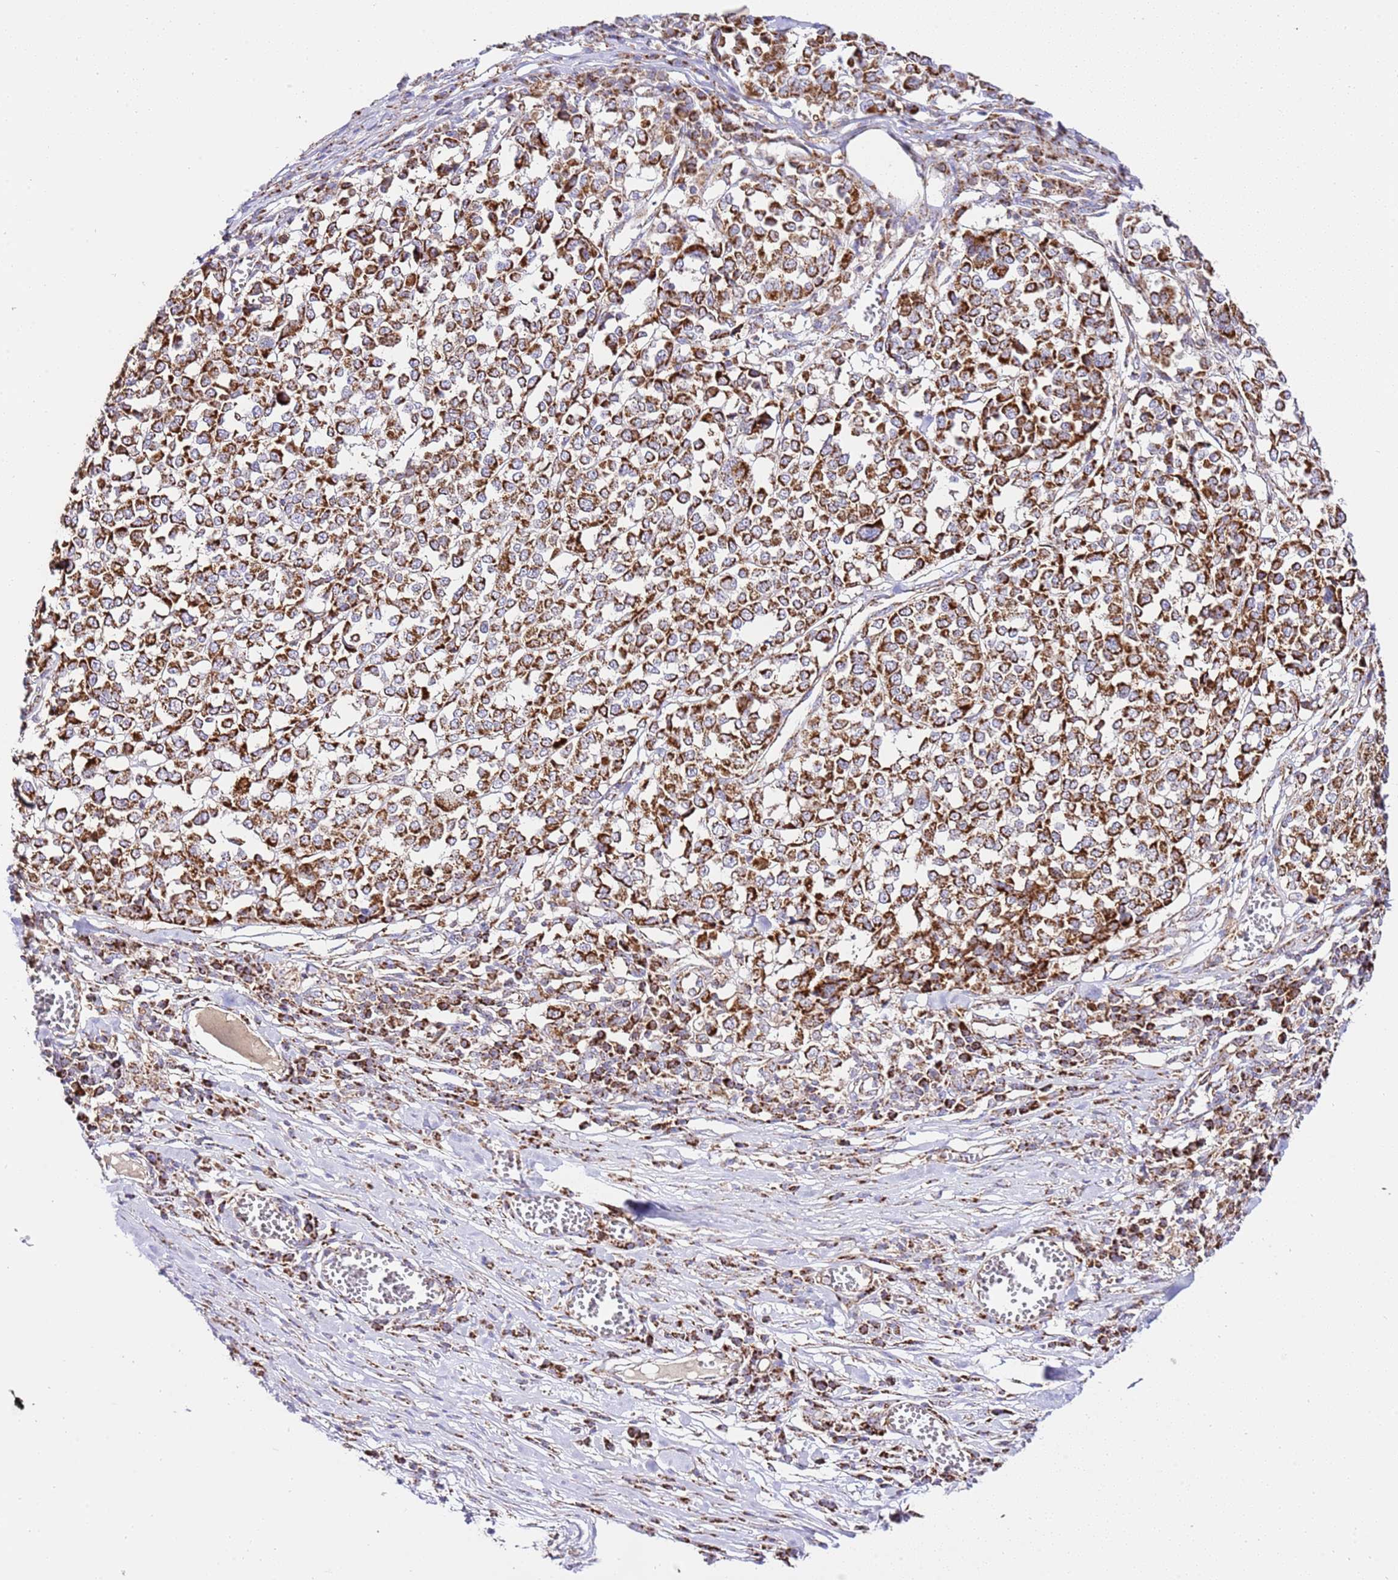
{"staining": {"intensity": "strong", "quantity": ">75%", "location": "cytoplasmic/membranous"}, "tissue": "melanoma", "cell_type": "Tumor cells", "image_type": "cancer", "snomed": [{"axis": "morphology", "description": "Malignant melanoma, Metastatic site"}, {"axis": "topography", "description": "Lymph node"}], "caption": "Immunohistochemical staining of malignant melanoma (metastatic site) displays high levels of strong cytoplasmic/membranous positivity in approximately >75% of tumor cells. Nuclei are stained in blue.", "gene": "ZBTB39", "patient": {"sex": "male", "age": 44}}